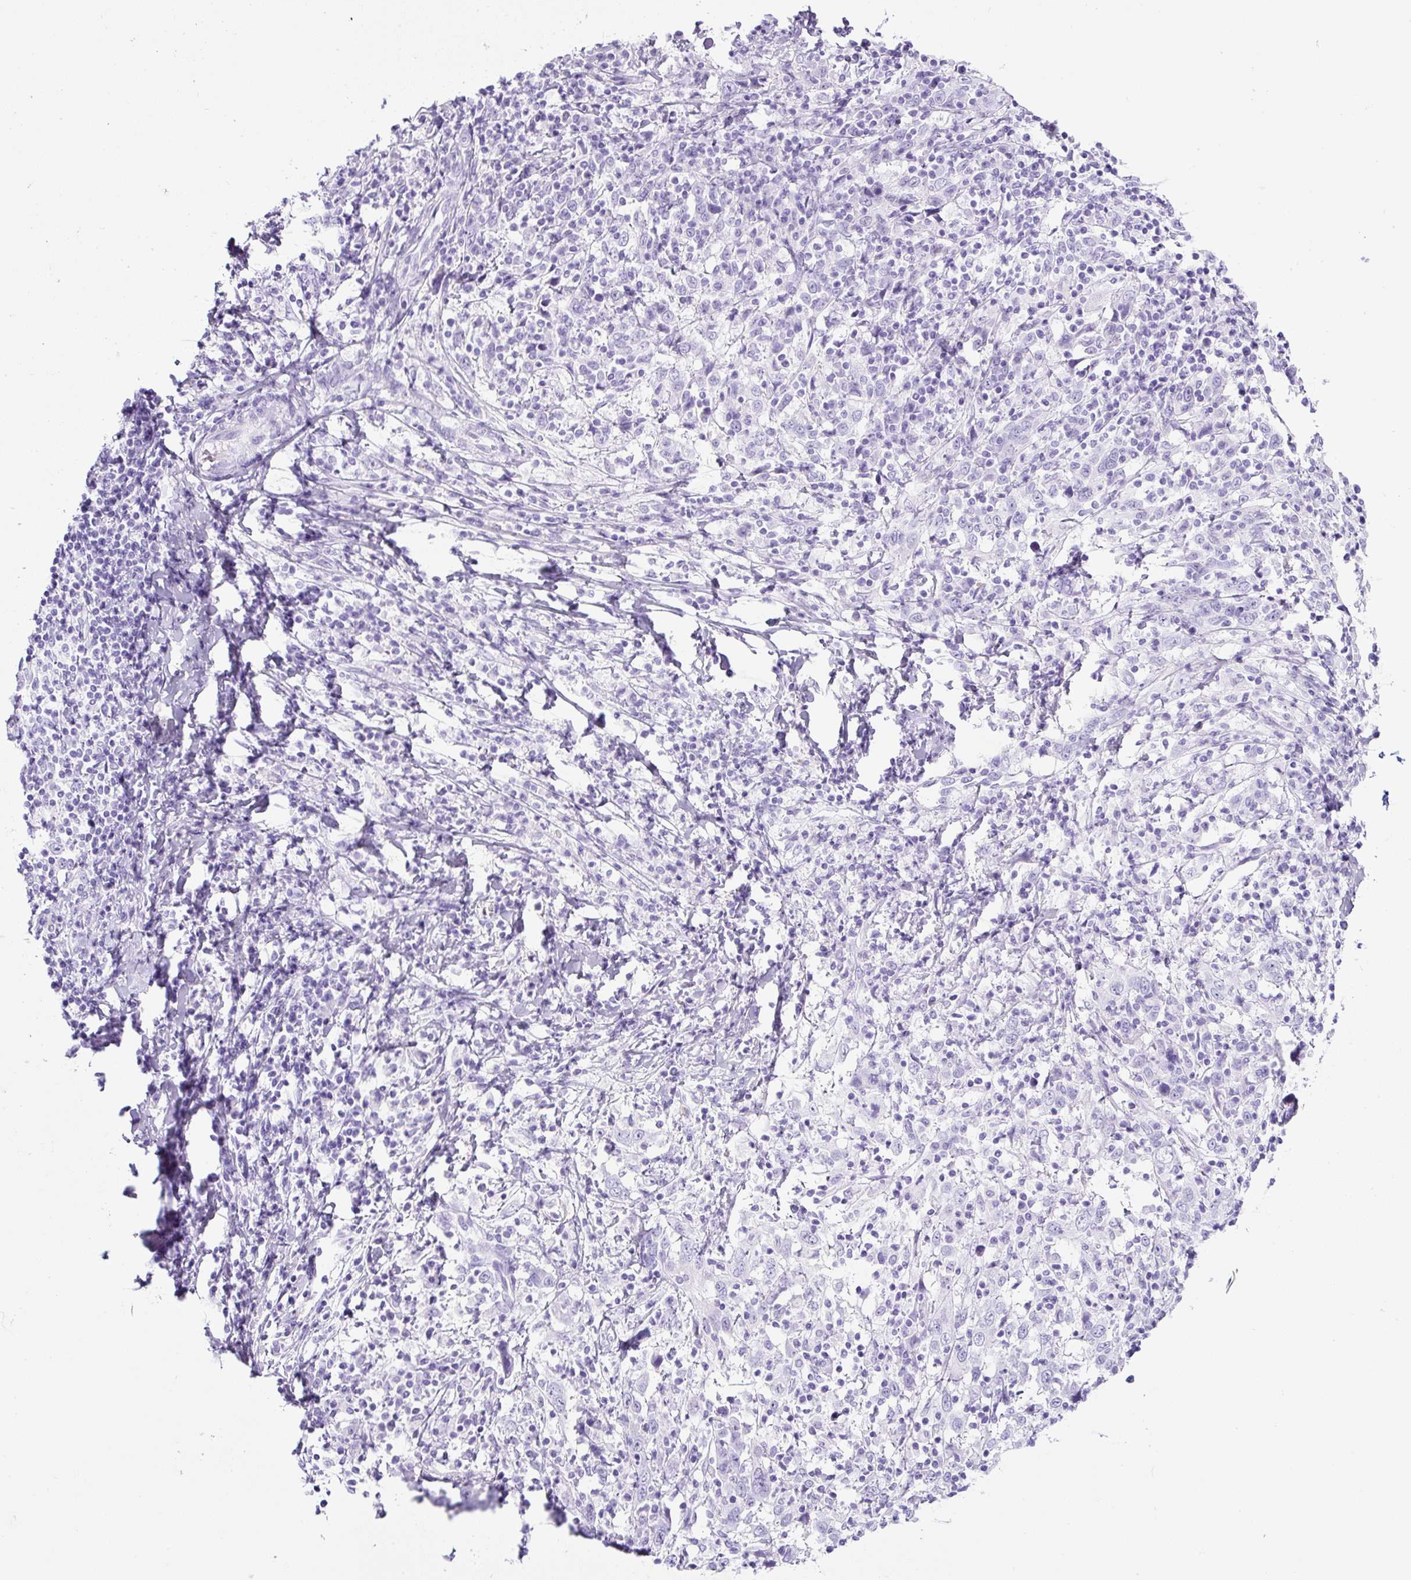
{"staining": {"intensity": "negative", "quantity": "none", "location": "none"}, "tissue": "cervical cancer", "cell_type": "Tumor cells", "image_type": "cancer", "snomed": [{"axis": "morphology", "description": "Squamous cell carcinoma, NOS"}, {"axis": "topography", "description": "Cervix"}], "caption": "High power microscopy image of an IHC histopathology image of cervical cancer (squamous cell carcinoma), revealing no significant expression in tumor cells.", "gene": "TMEM200B", "patient": {"sex": "female", "age": 46}}